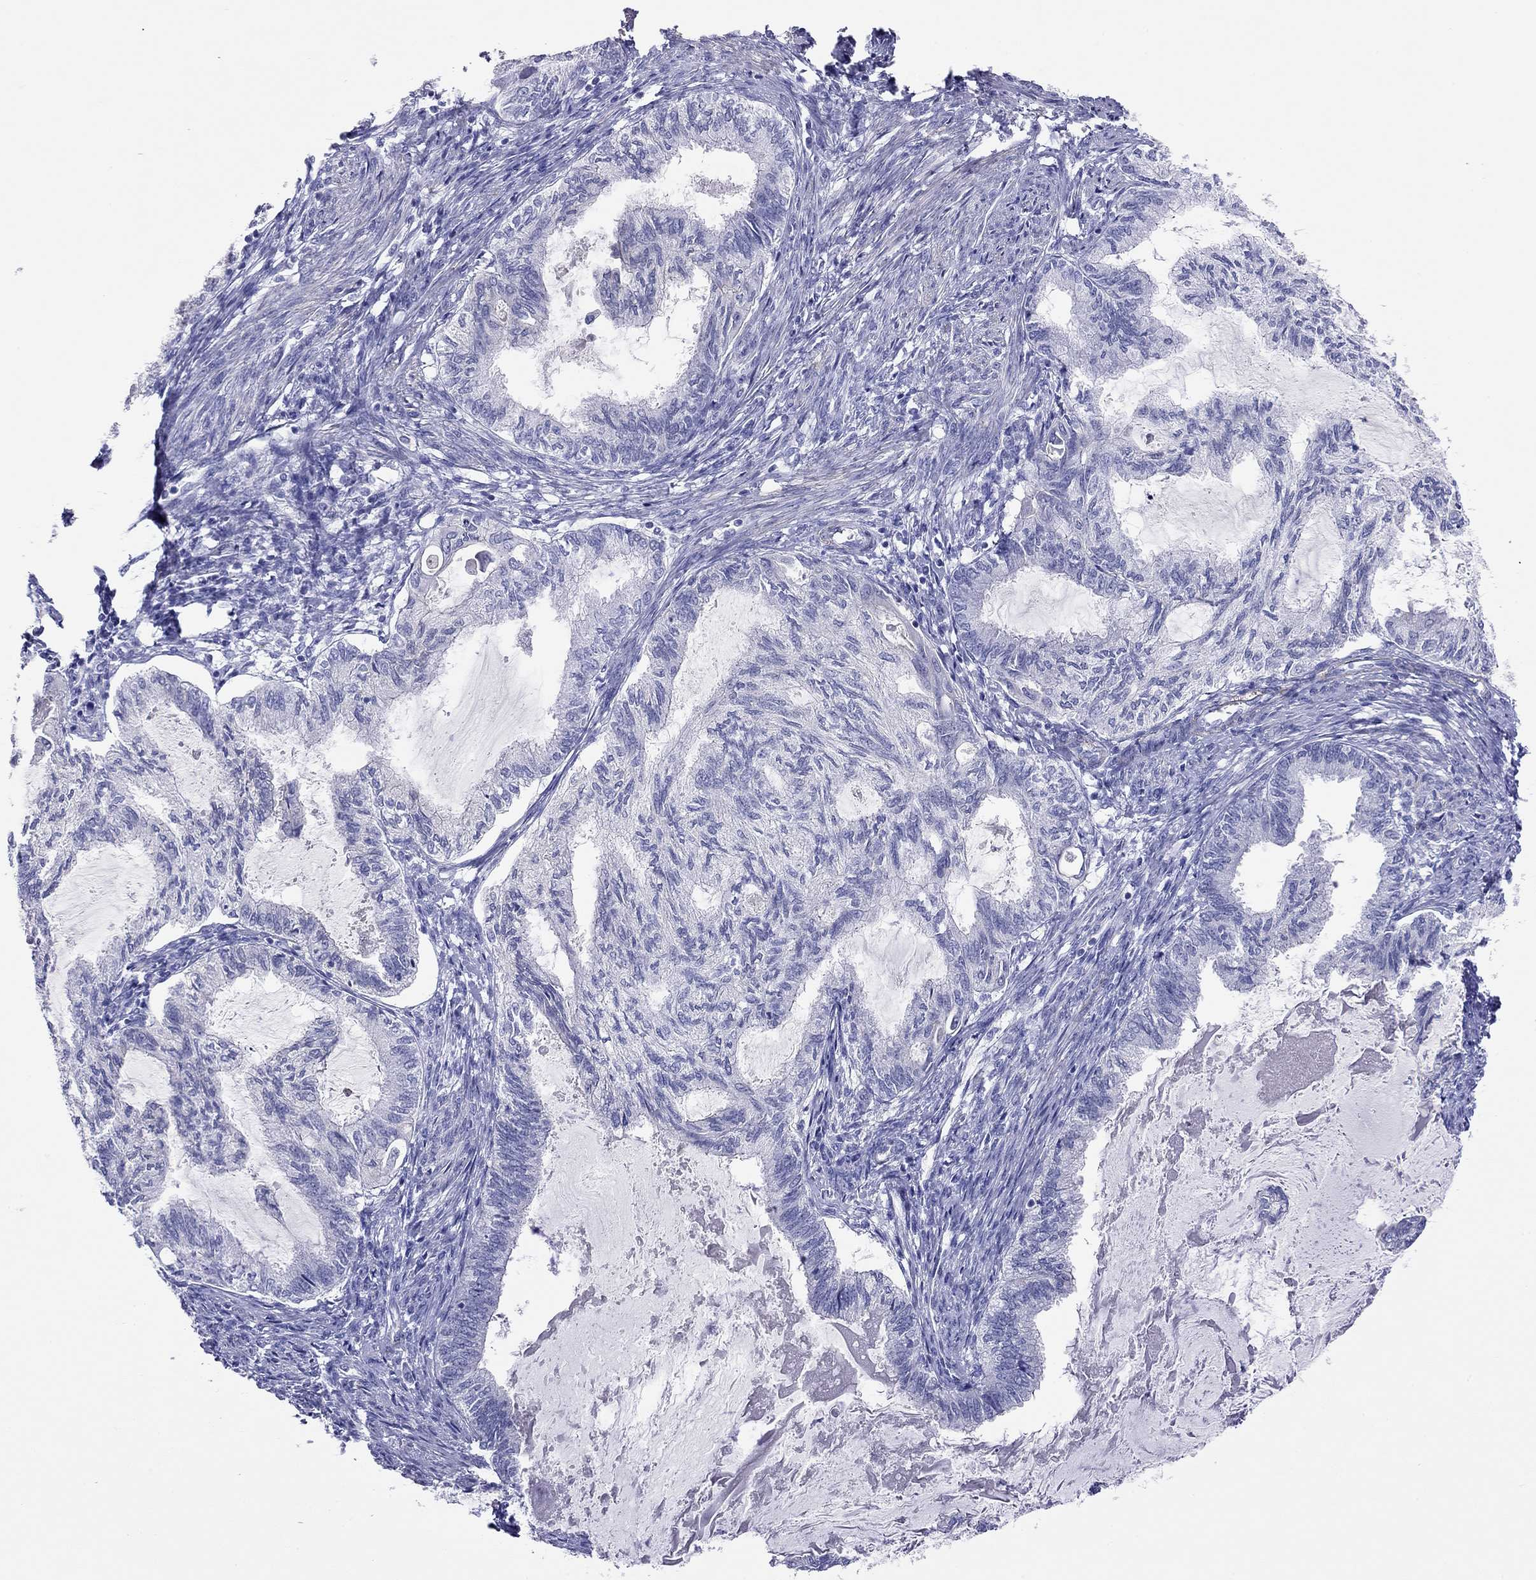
{"staining": {"intensity": "negative", "quantity": "none", "location": "none"}, "tissue": "endometrial cancer", "cell_type": "Tumor cells", "image_type": "cancer", "snomed": [{"axis": "morphology", "description": "Adenocarcinoma, NOS"}, {"axis": "topography", "description": "Endometrium"}], "caption": "Immunohistochemistry (IHC) image of neoplastic tissue: adenocarcinoma (endometrial) stained with DAB shows no significant protein staining in tumor cells.", "gene": "MYMX", "patient": {"sex": "female", "age": 86}}